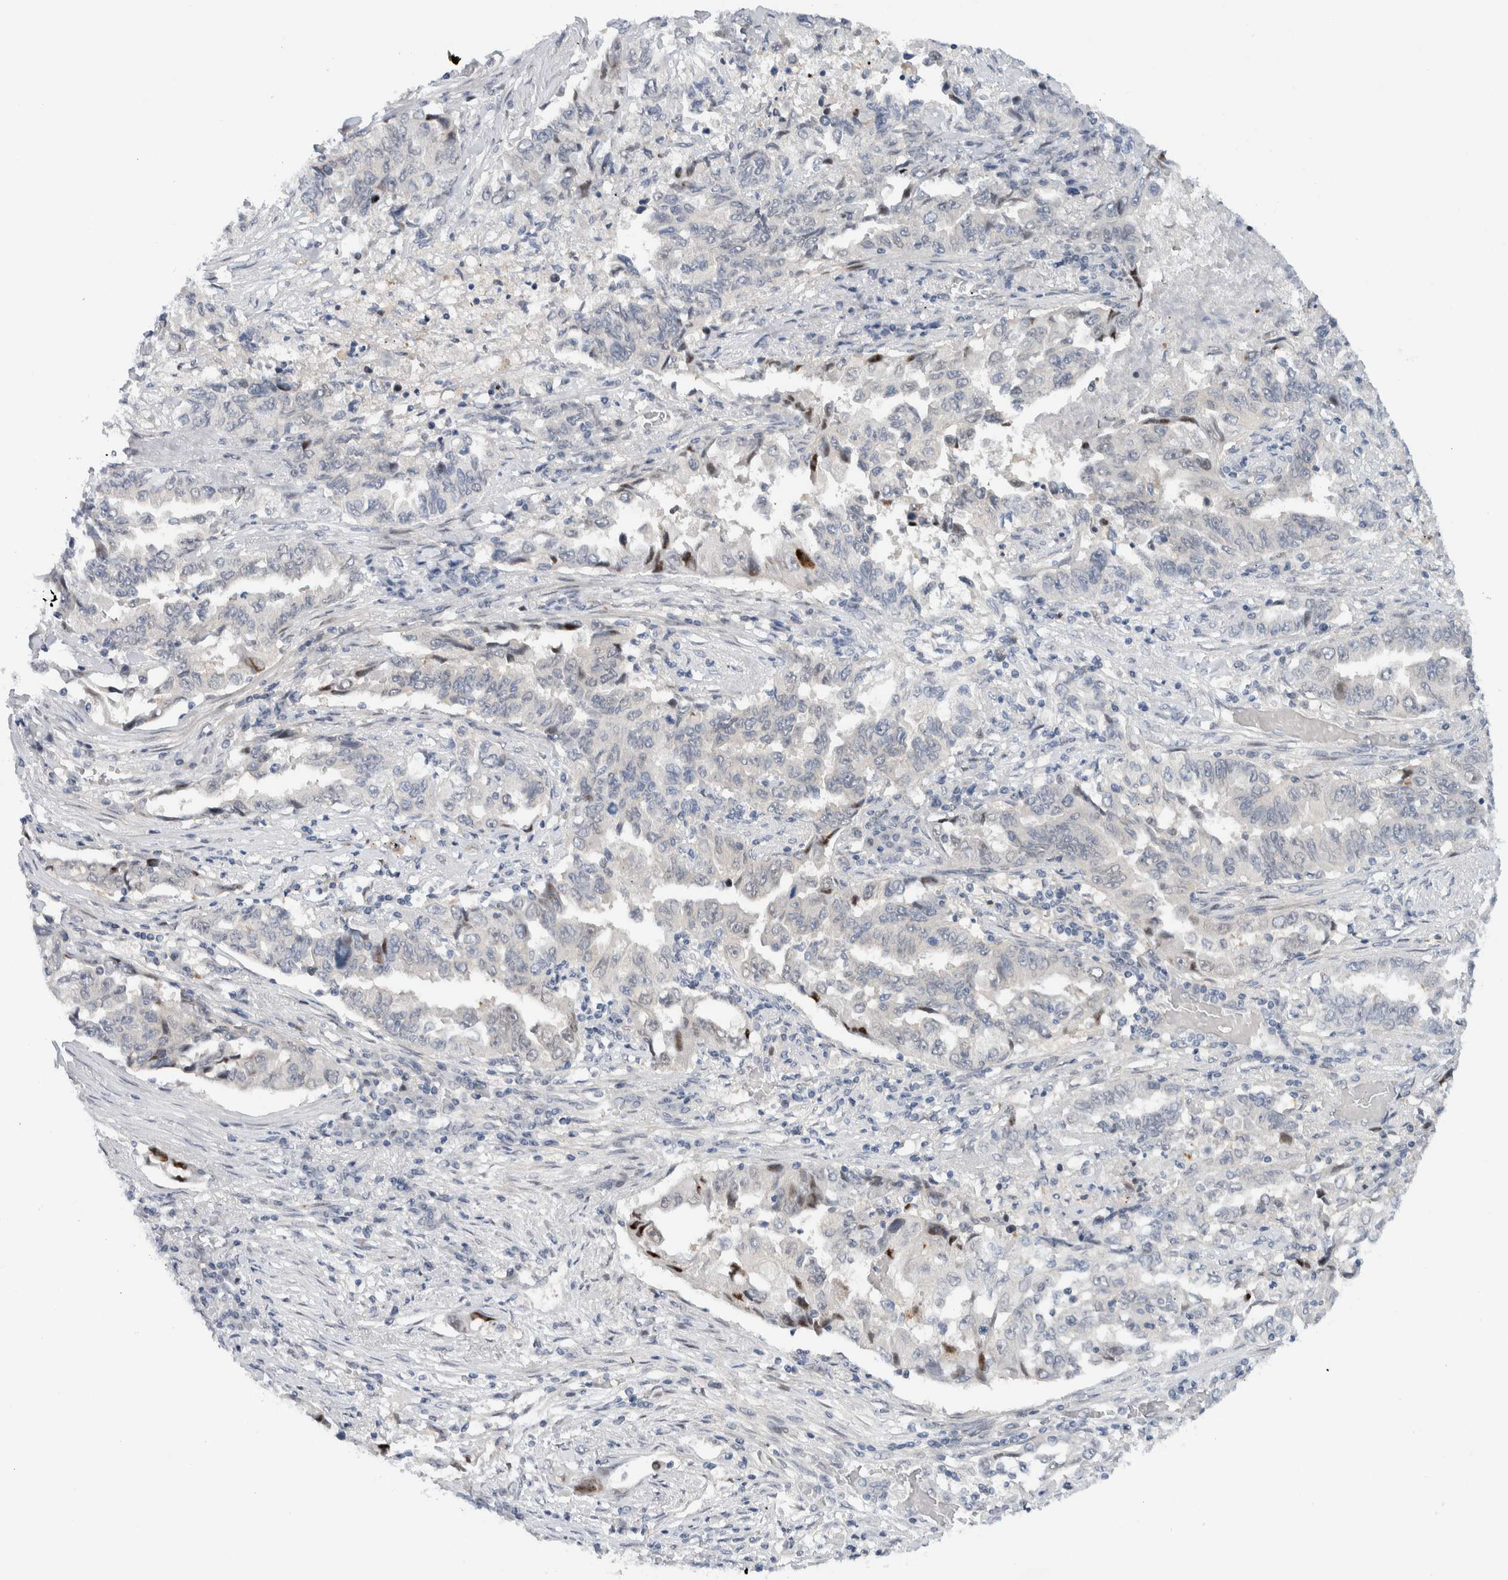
{"staining": {"intensity": "negative", "quantity": "none", "location": "none"}, "tissue": "lung cancer", "cell_type": "Tumor cells", "image_type": "cancer", "snomed": [{"axis": "morphology", "description": "Adenocarcinoma, NOS"}, {"axis": "topography", "description": "Lung"}], "caption": "Tumor cells are negative for brown protein staining in lung adenocarcinoma.", "gene": "NCR3LG1", "patient": {"sex": "female", "age": 51}}